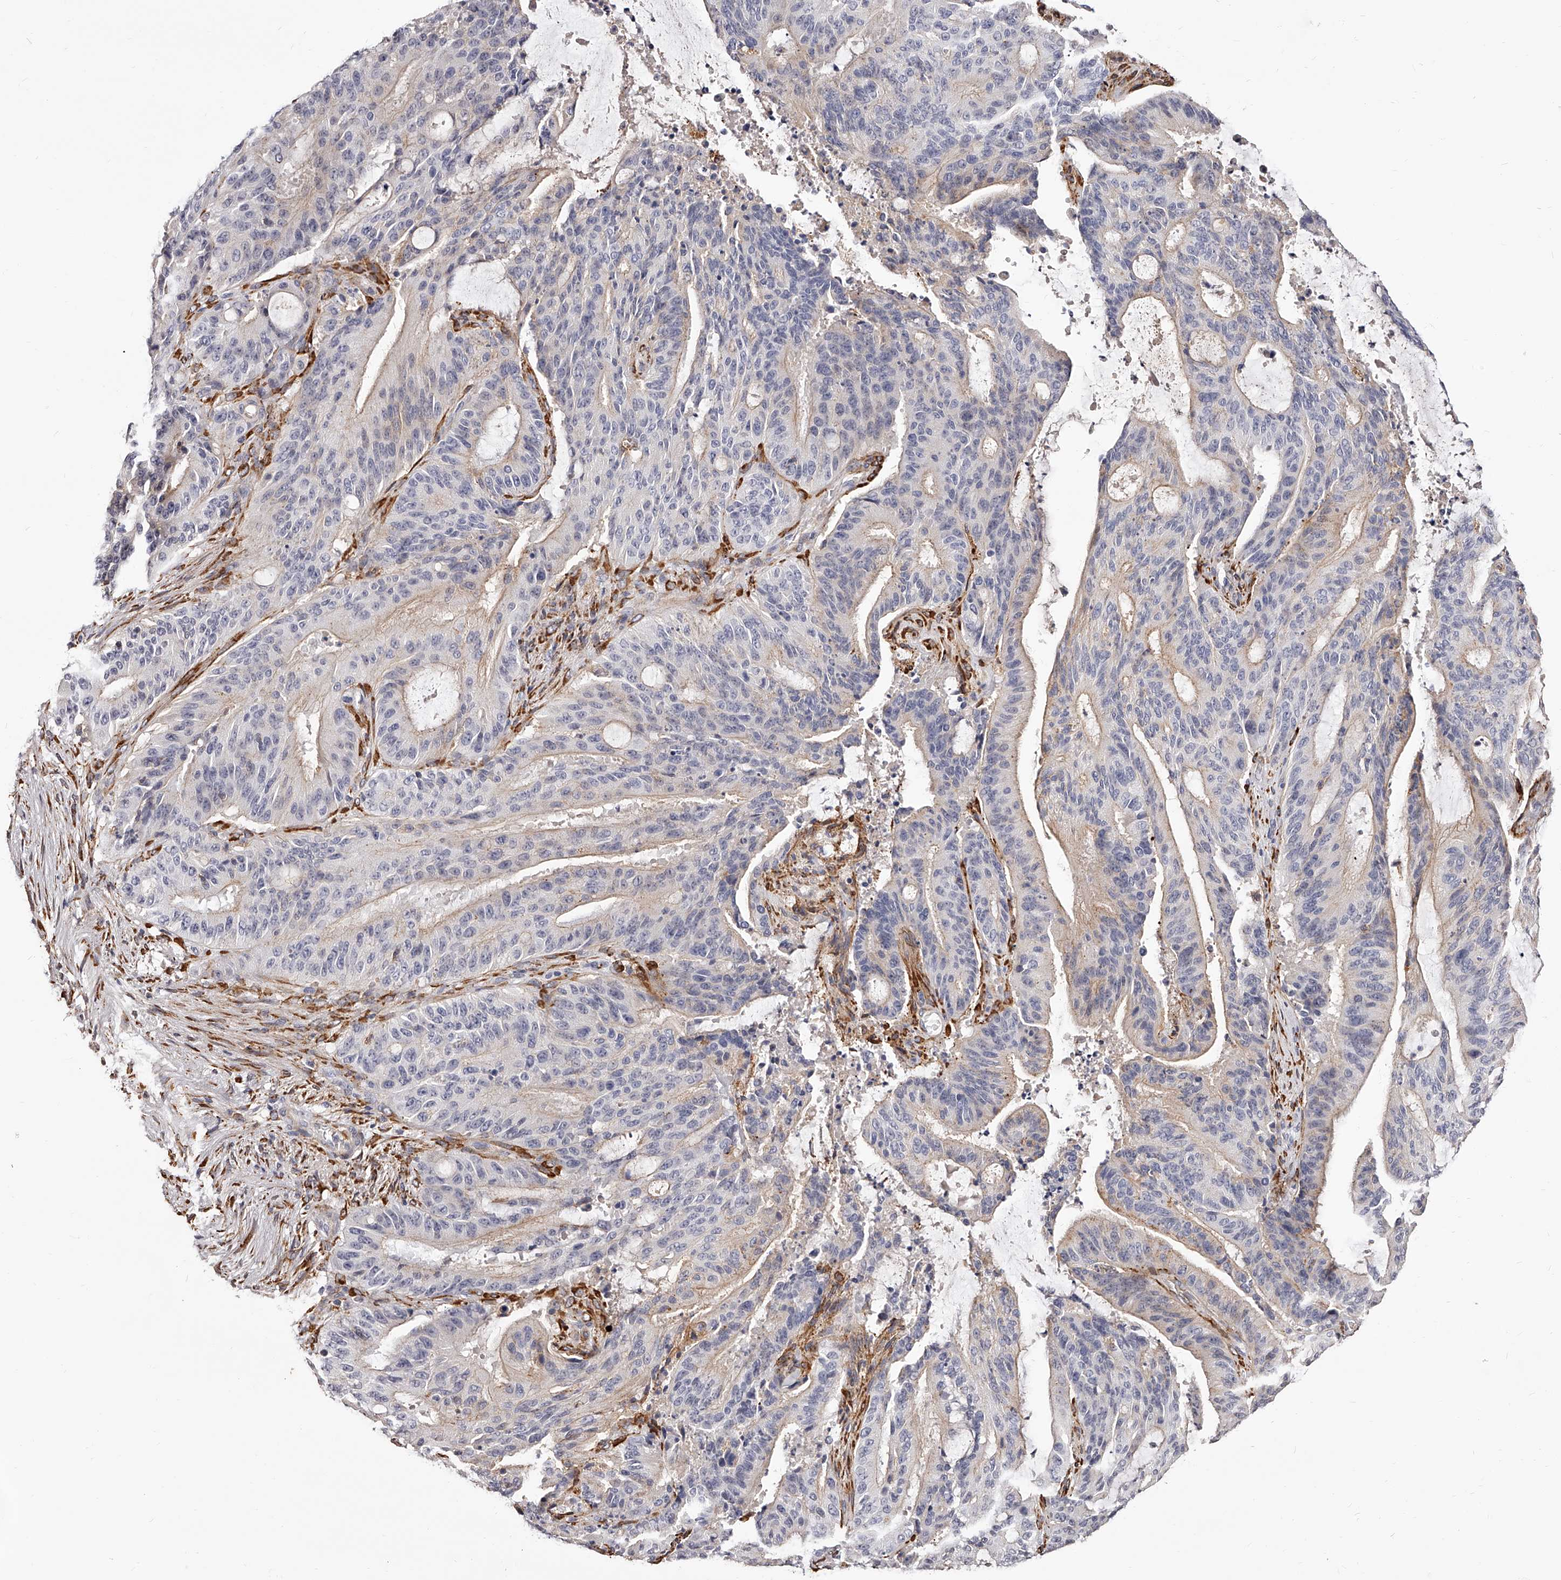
{"staining": {"intensity": "weak", "quantity": "<25%", "location": "cytoplasmic/membranous"}, "tissue": "liver cancer", "cell_type": "Tumor cells", "image_type": "cancer", "snomed": [{"axis": "morphology", "description": "Normal tissue, NOS"}, {"axis": "morphology", "description": "Cholangiocarcinoma"}, {"axis": "topography", "description": "Liver"}, {"axis": "topography", "description": "Peripheral nerve tissue"}], "caption": "Tumor cells show no significant protein positivity in liver cholangiocarcinoma.", "gene": "CD82", "patient": {"sex": "female", "age": 73}}